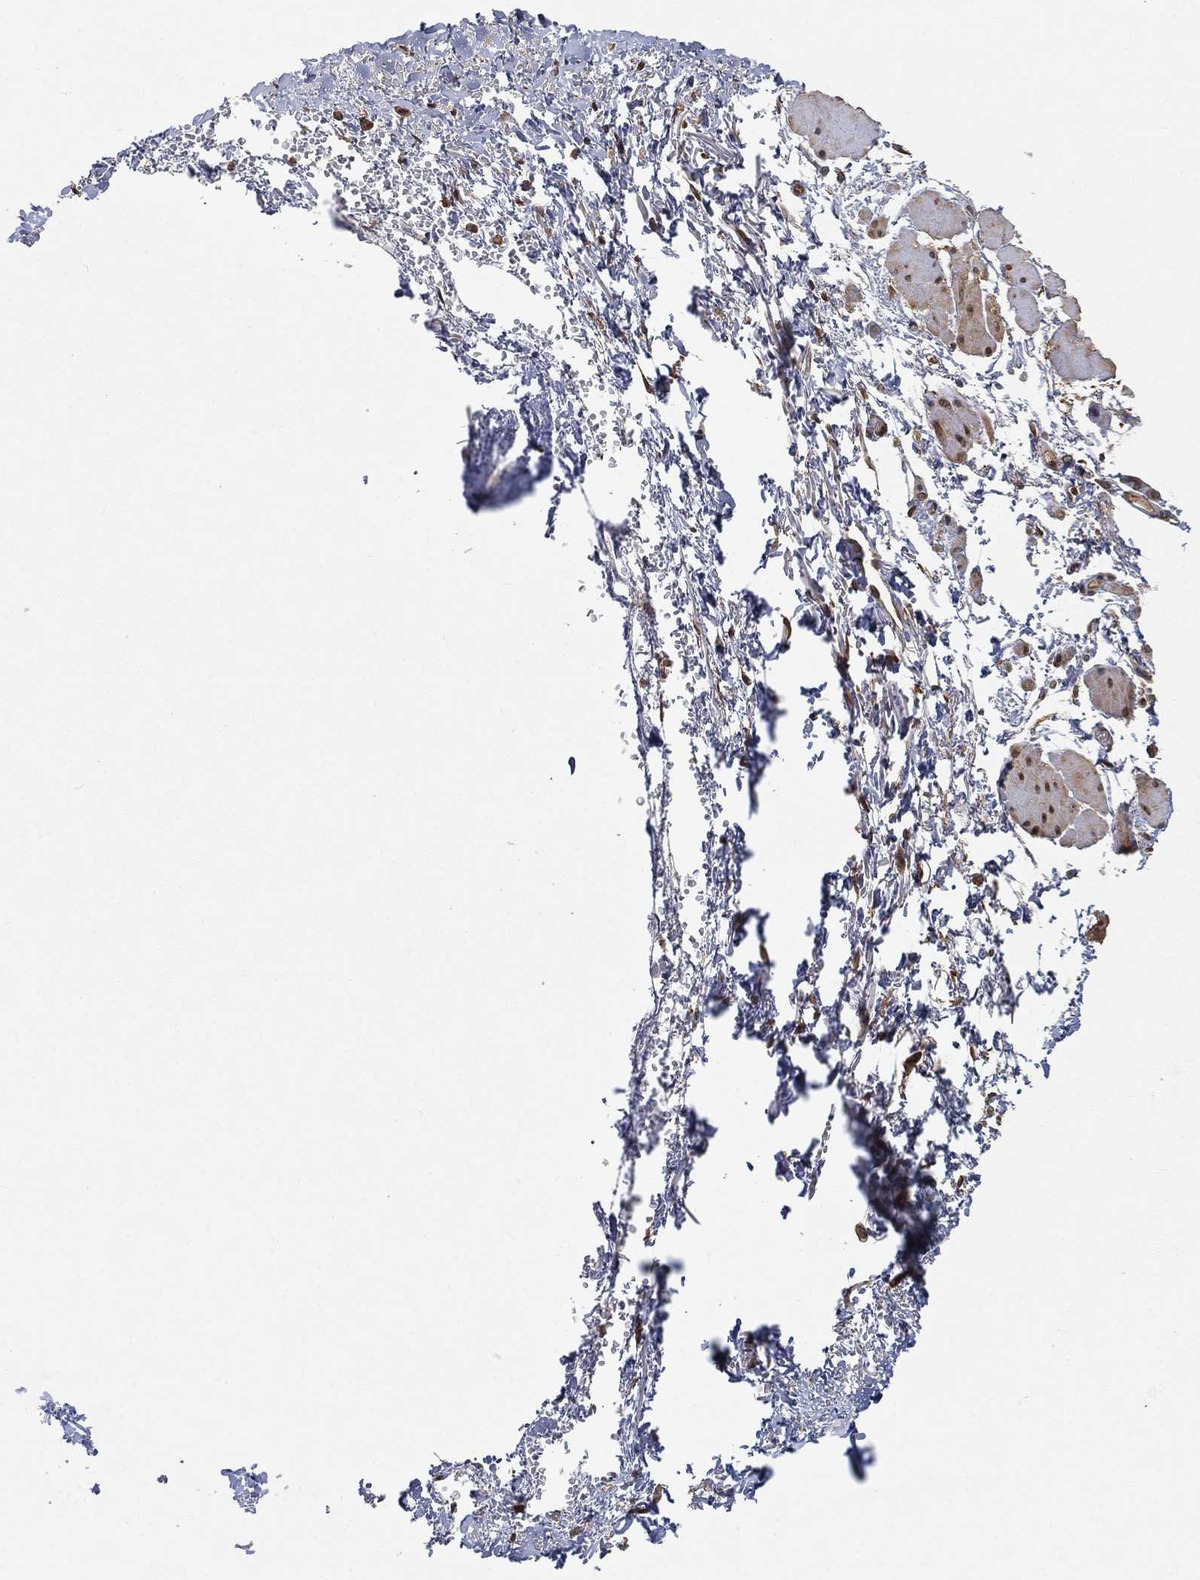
{"staining": {"intensity": "moderate", "quantity": "<25%", "location": "cytoplasmic/membranous"}, "tissue": "esophagus", "cell_type": "Squamous epithelial cells", "image_type": "normal", "snomed": [{"axis": "morphology", "description": "Normal tissue, NOS"}, {"axis": "topography", "description": "Esophagus"}], "caption": "Esophagus stained with DAB IHC demonstrates low levels of moderate cytoplasmic/membranous expression in approximately <25% of squamous epithelial cells.", "gene": "UBA5", "patient": {"sex": "male", "age": 63}}